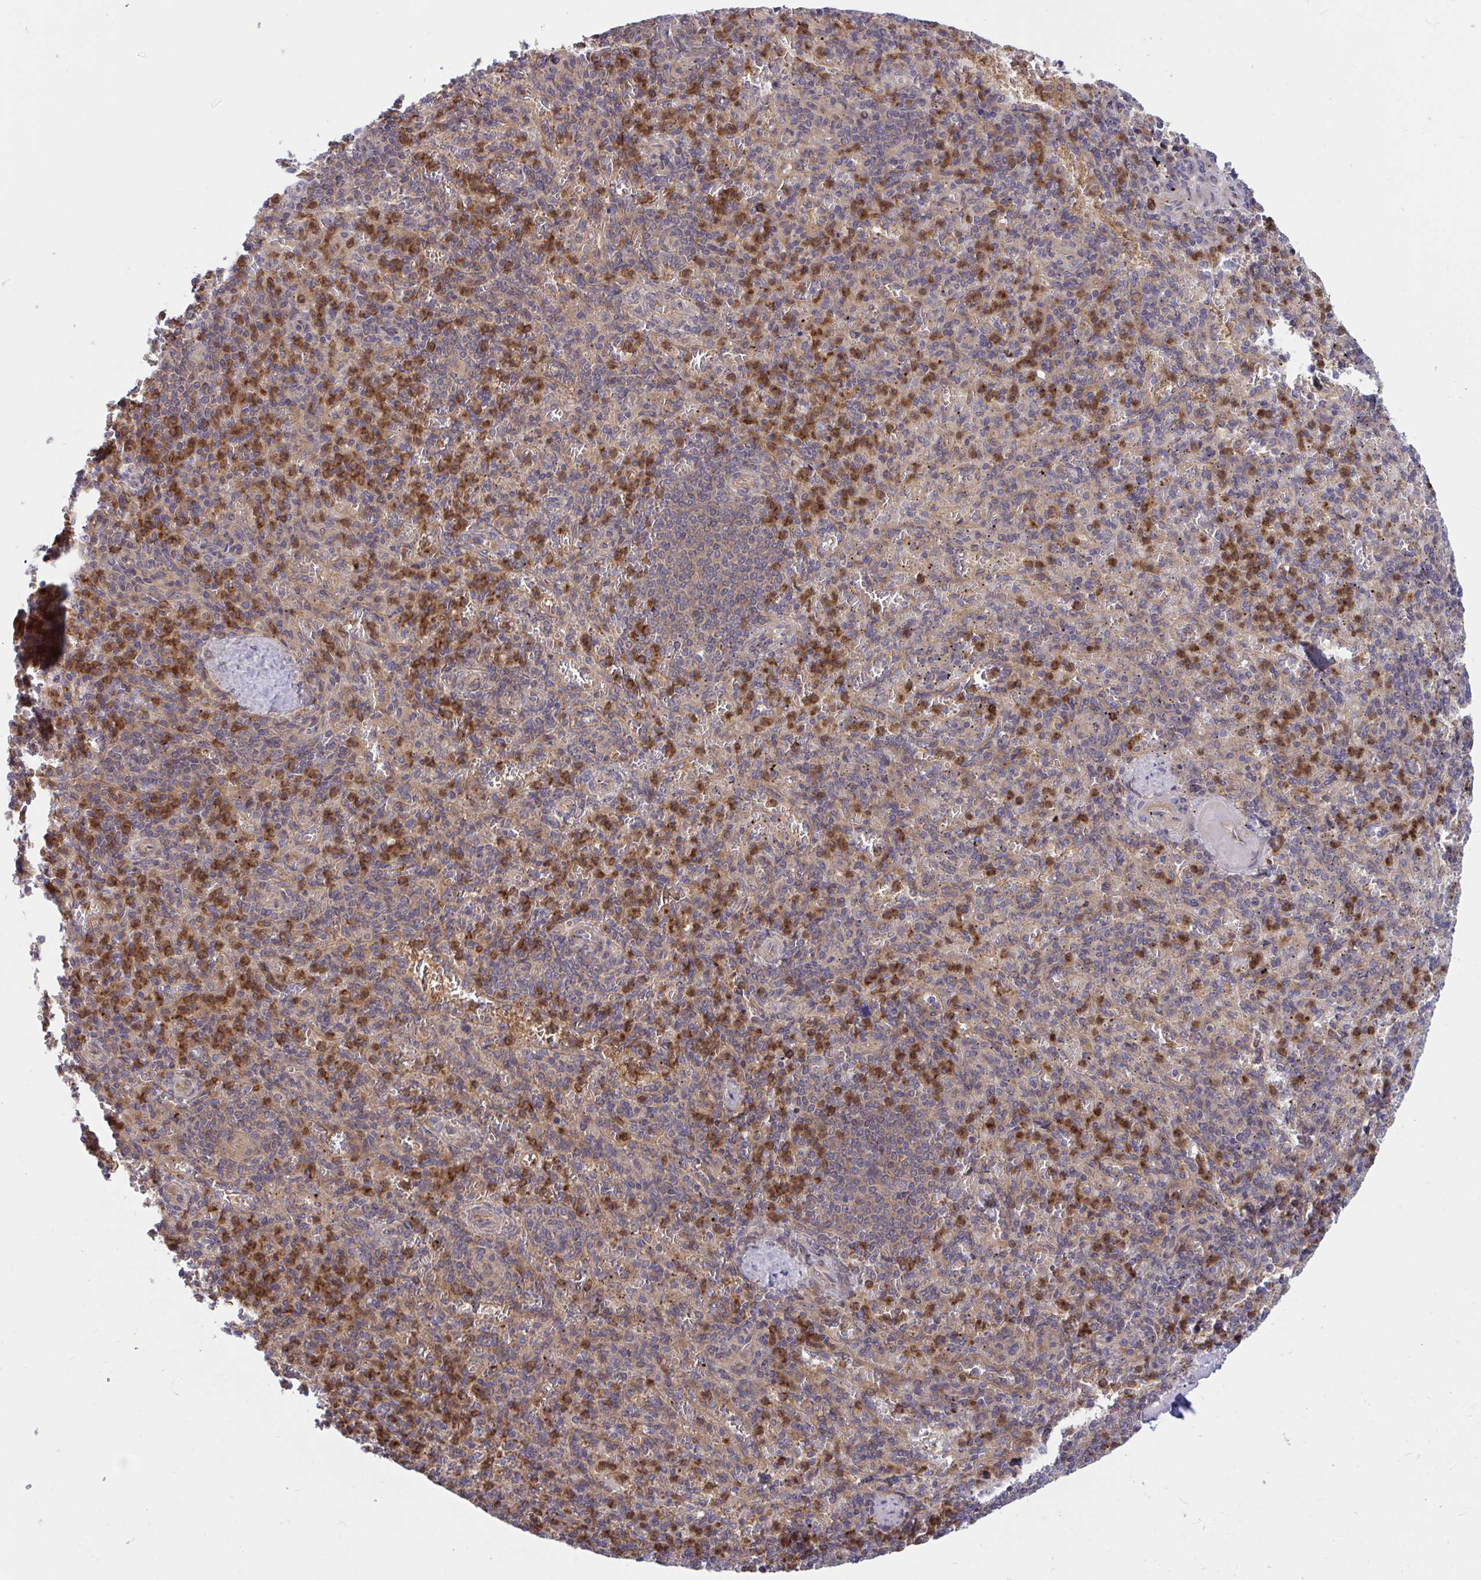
{"staining": {"intensity": "strong", "quantity": "25%-75%", "location": "cytoplasmic/membranous"}, "tissue": "spleen", "cell_type": "Cells in red pulp", "image_type": "normal", "snomed": [{"axis": "morphology", "description": "Normal tissue, NOS"}, {"axis": "topography", "description": "Spleen"}], "caption": "This is a micrograph of immunohistochemistry (IHC) staining of normal spleen, which shows strong staining in the cytoplasmic/membranous of cells in red pulp.", "gene": "LMNTD2", "patient": {"sex": "female", "age": 74}}